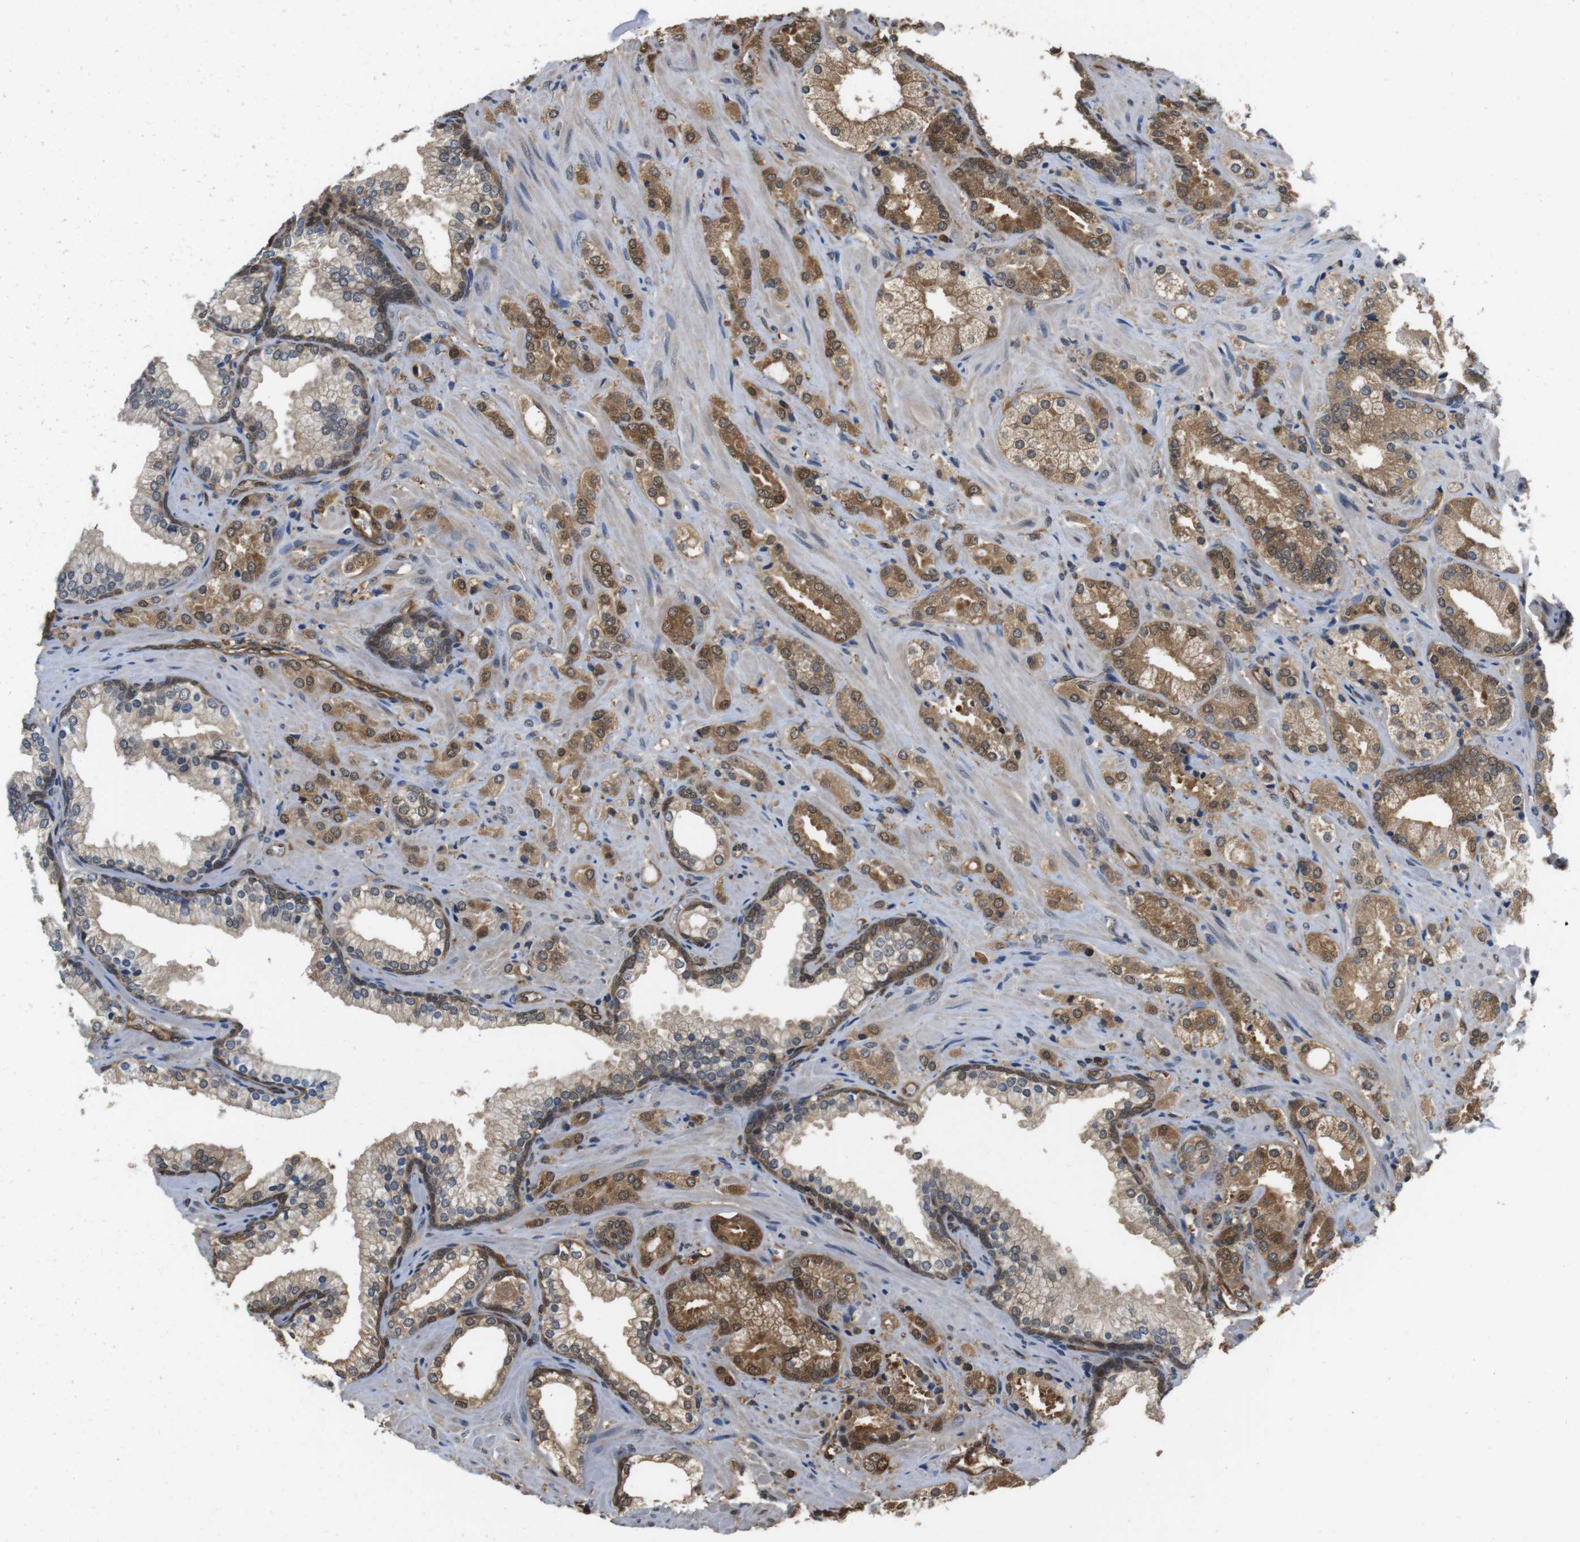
{"staining": {"intensity": "moderate", "quantity": ">75%", "location": "cytoplasmic/membranous,nuclear"}, "tissue": "prostate cancer", "cell_type": "Tumor cells", "image_type": "cancer", "snomed": [{"axis": "morphology", "description": "Adenocarcinoma, High grade"}, {"axis": "topography", "description": "Prostate"}], "caption": "Immunohistochemical staining of prostate cancer exhibits moderate cytoplasmic/membranous and nuclear protein positivity in about >75% of tumor cells. Immunohistochemistry stains the protein of interest in brown and the nuclei are stained blue.", "gene": "LDHA", "patient": {"sex": "male", "age": 64}}